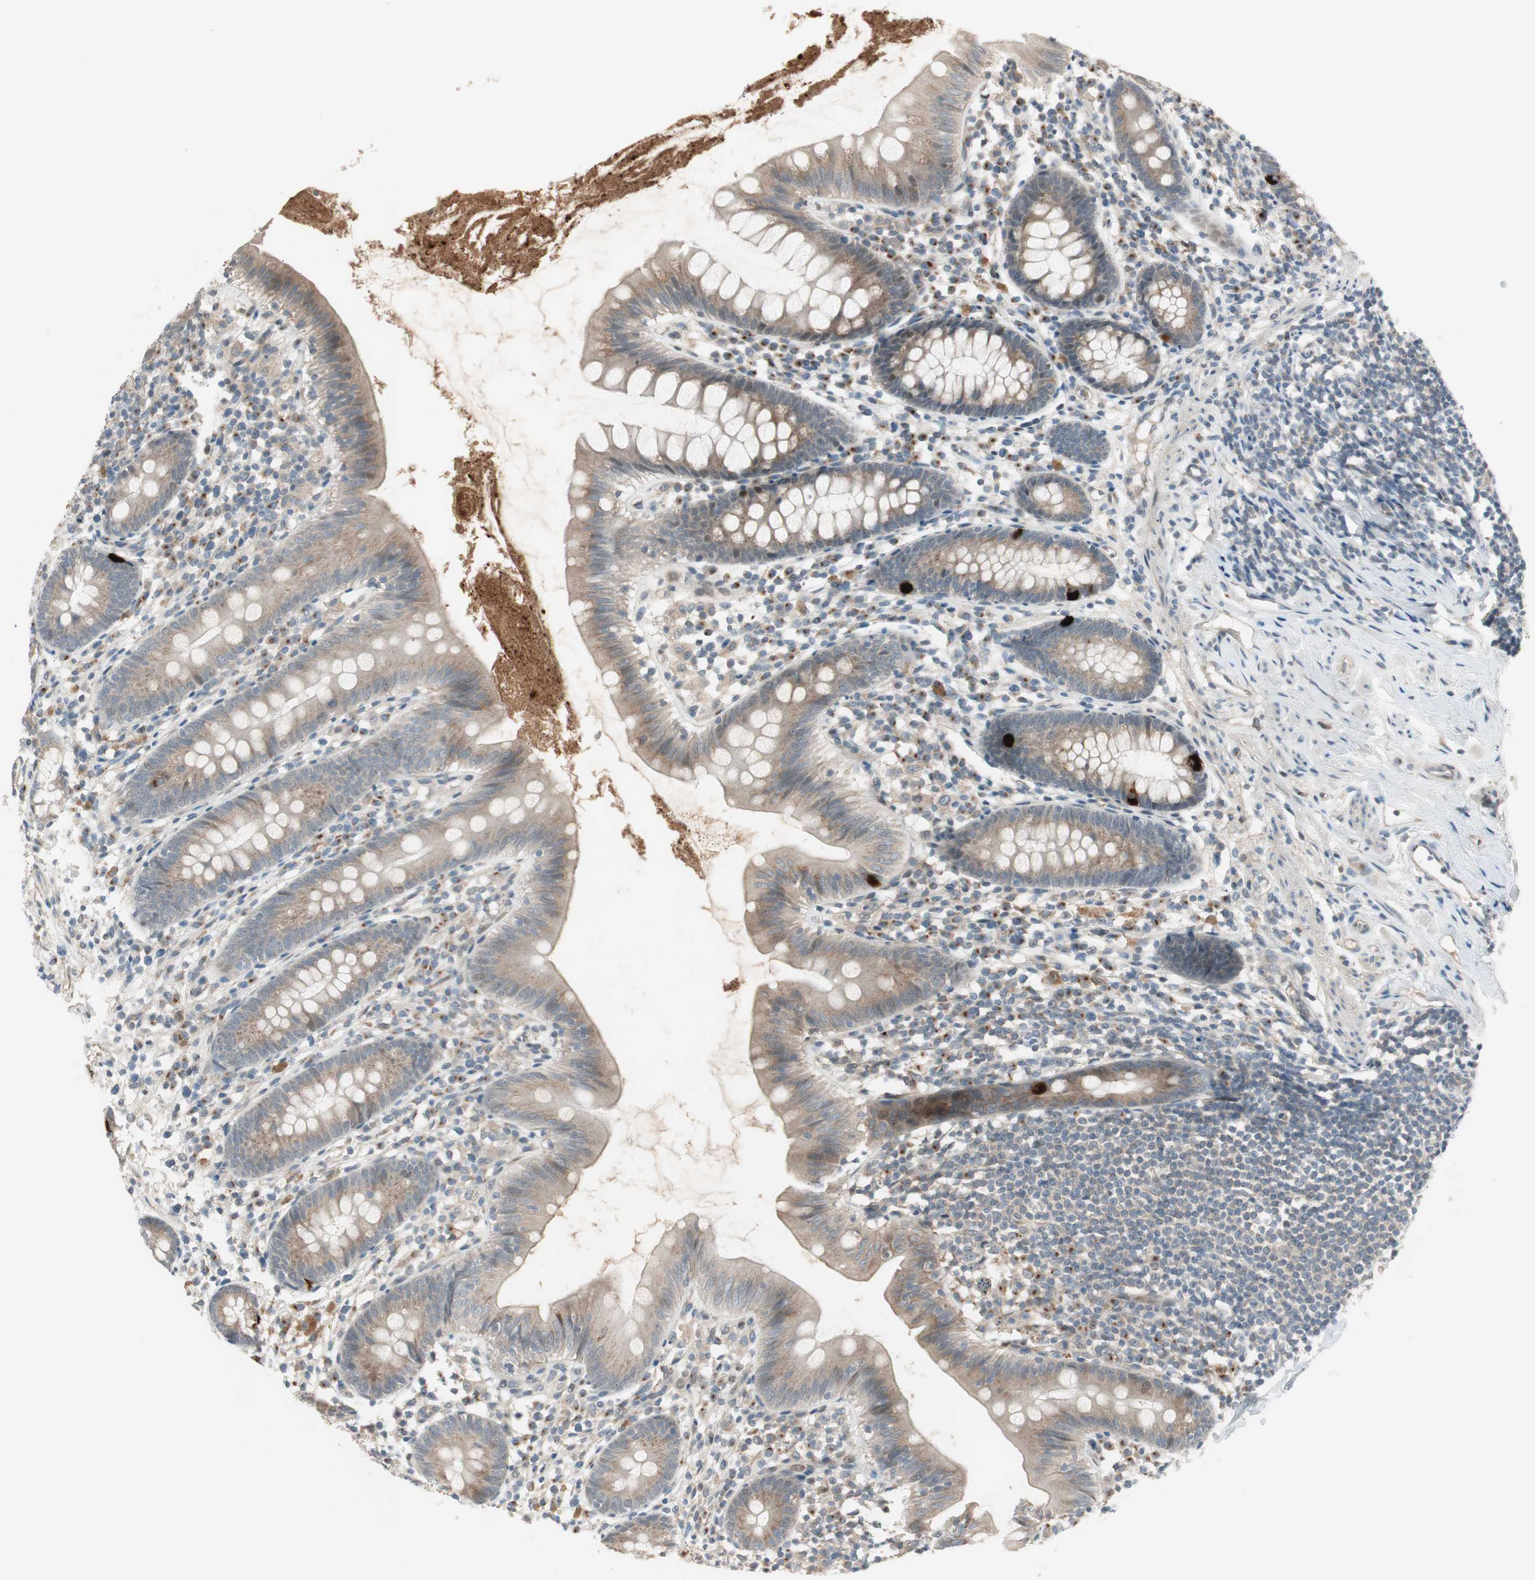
{"staining": {"intensity": "strong", "quantity": "<25%", "location": "cytoplasmic/membranous"}, "tissue": "appendix", "cell_type": "Glandular cells", "image_type": "normal", "snomed": [{"axis": "morphology", "description": "Normal tissue, NOS"}, {"axis": "topography", "description": "Appendix"}], "caption": "Protein expression analysis of unremarkable appendix reveals strong cytoplasmic/membranous expression in about <25% of glandular cells. (brown staining indicates protein expression, while blue staining denotes nuclei).", "gene": "CGRRF1", "patient": {"sex": "male", "age": 52}}